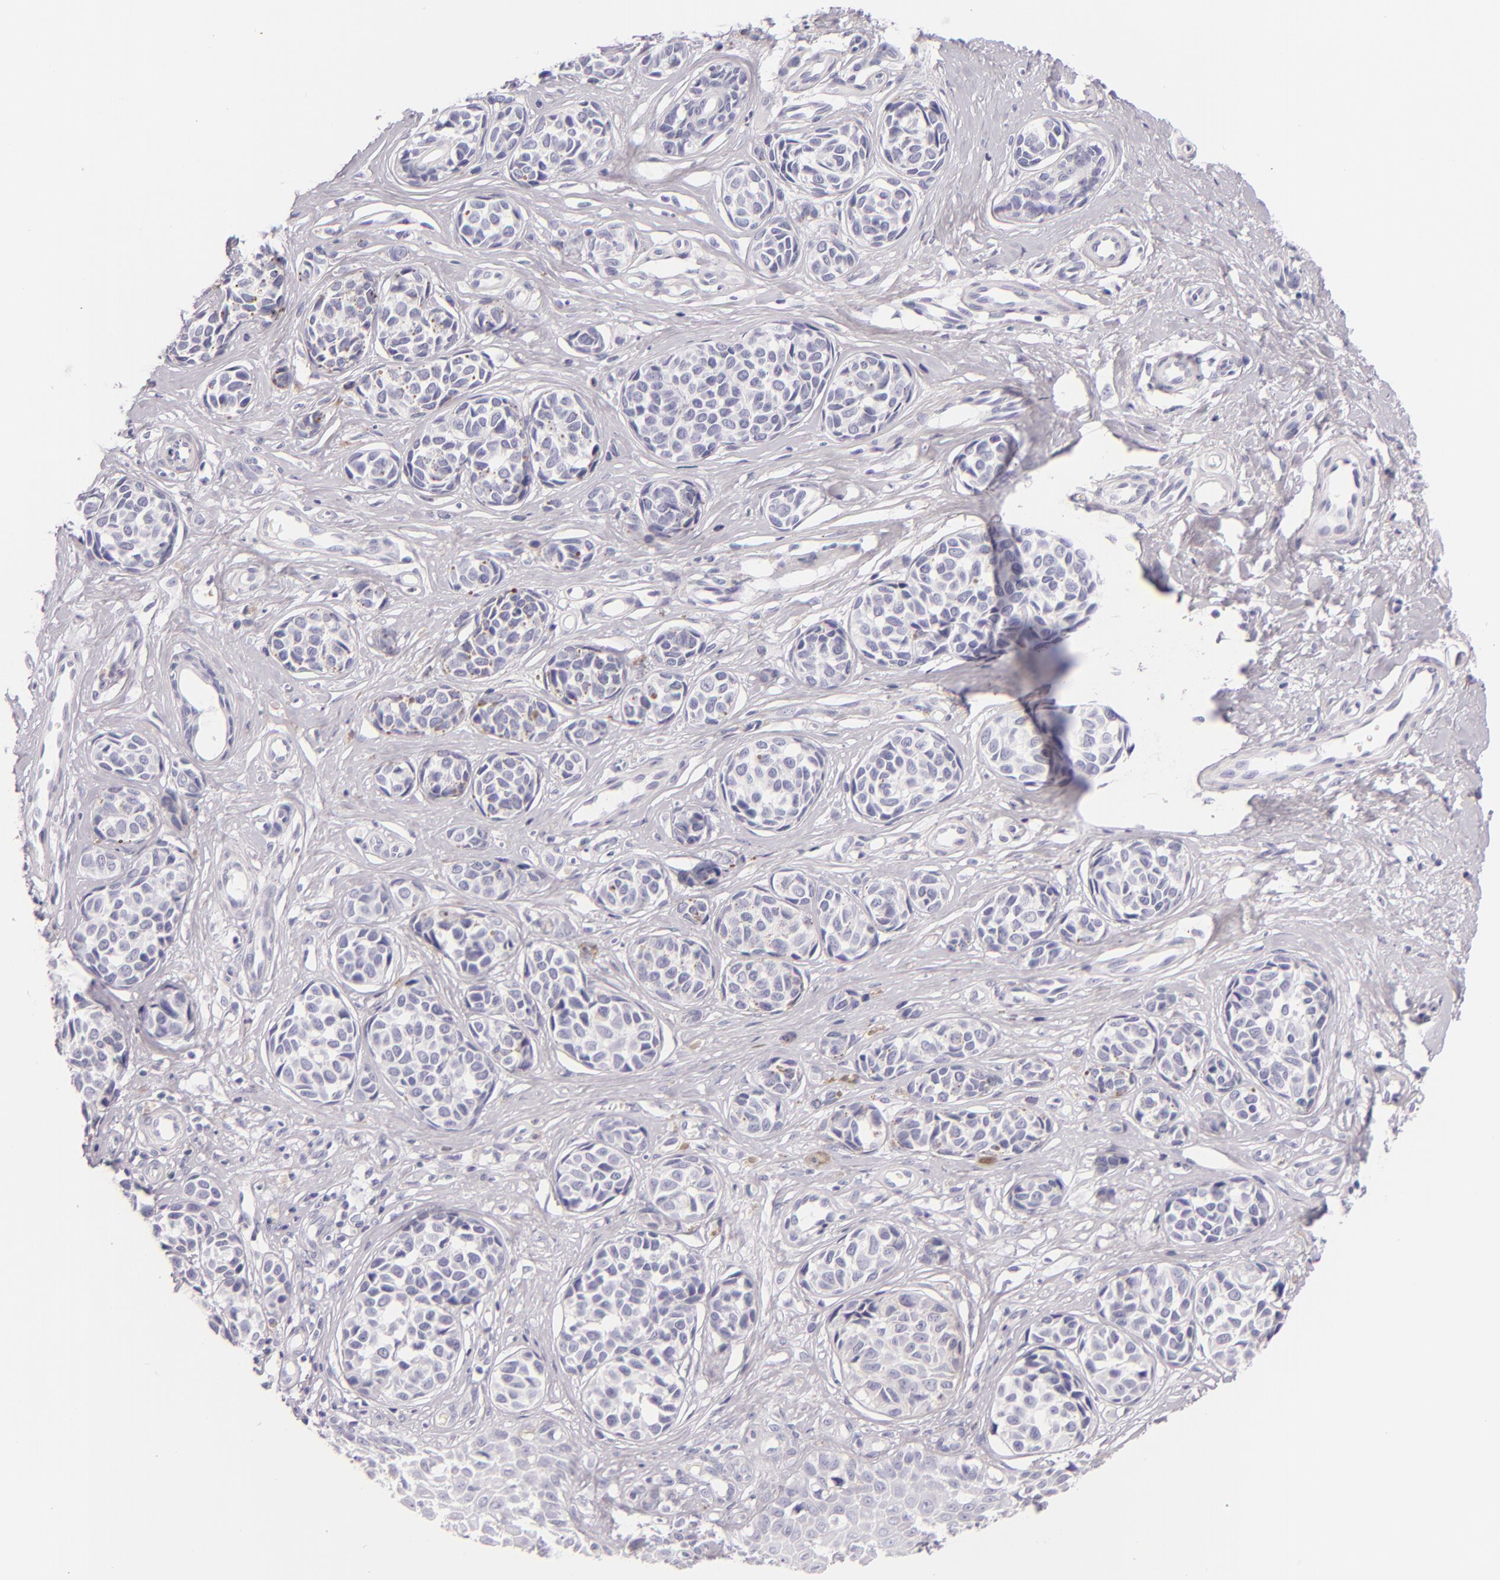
{"staining": {"intensity": "negative", "quantity": "none", "location": "none"}, "tissue": "melanoma", "cell_type": "Tumor cells", "image_type": "cancer", "snomed": [{"axis": "morphology", "description": "Malignant melanoma, NOS"}, {"axis": "topography", "description": "Skin"}], "caption": "This is an immunohistochemistry (IHC) histopathology image of malignant melanoma. There is no positivity in tumor cells.", "gene": "INA", "patient": {"sex": "male", "age": 79}}